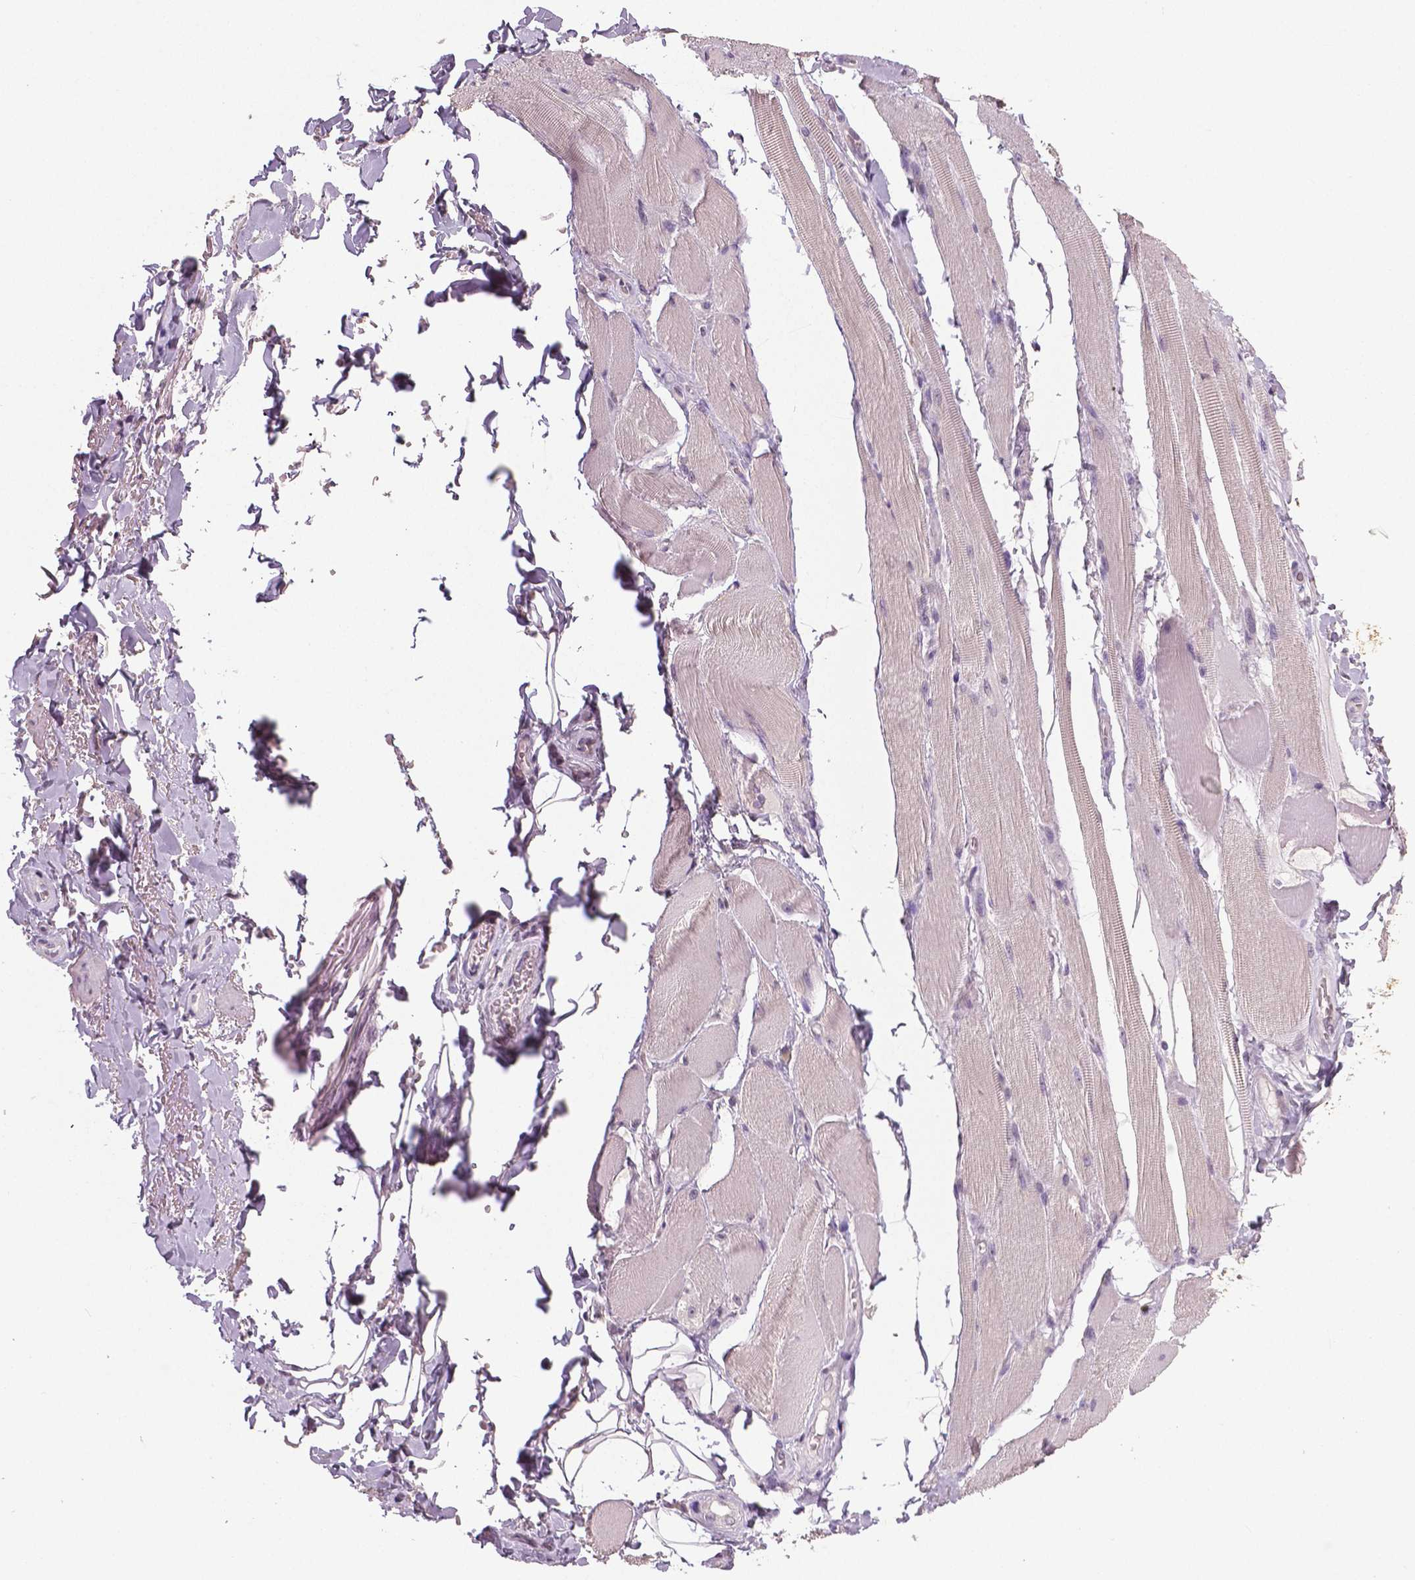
{"staining": {"intensity": "negative", "quantity": "none", "location": "none"}, "tissue": "skeletal muscle", "cell_type": "Myocytes", "image_type": "normal", "snomed": [{"axis": "morphology", "description": "Normal tissue, NOS"}, {"axis": "topography", "description": "Skeletal muscle"}, {"axis": "topography", "description": "Anal"}, {"axis": "topography", "description": "Peripheral nerve tissue"}], "caption": "This is an immunohistochemistry (IHC) histopathology image of benign skeletal muscle. There is no staining in myocytes.", "gene": "NECAB1", "patient": {"sex": "male", "age": 53}}